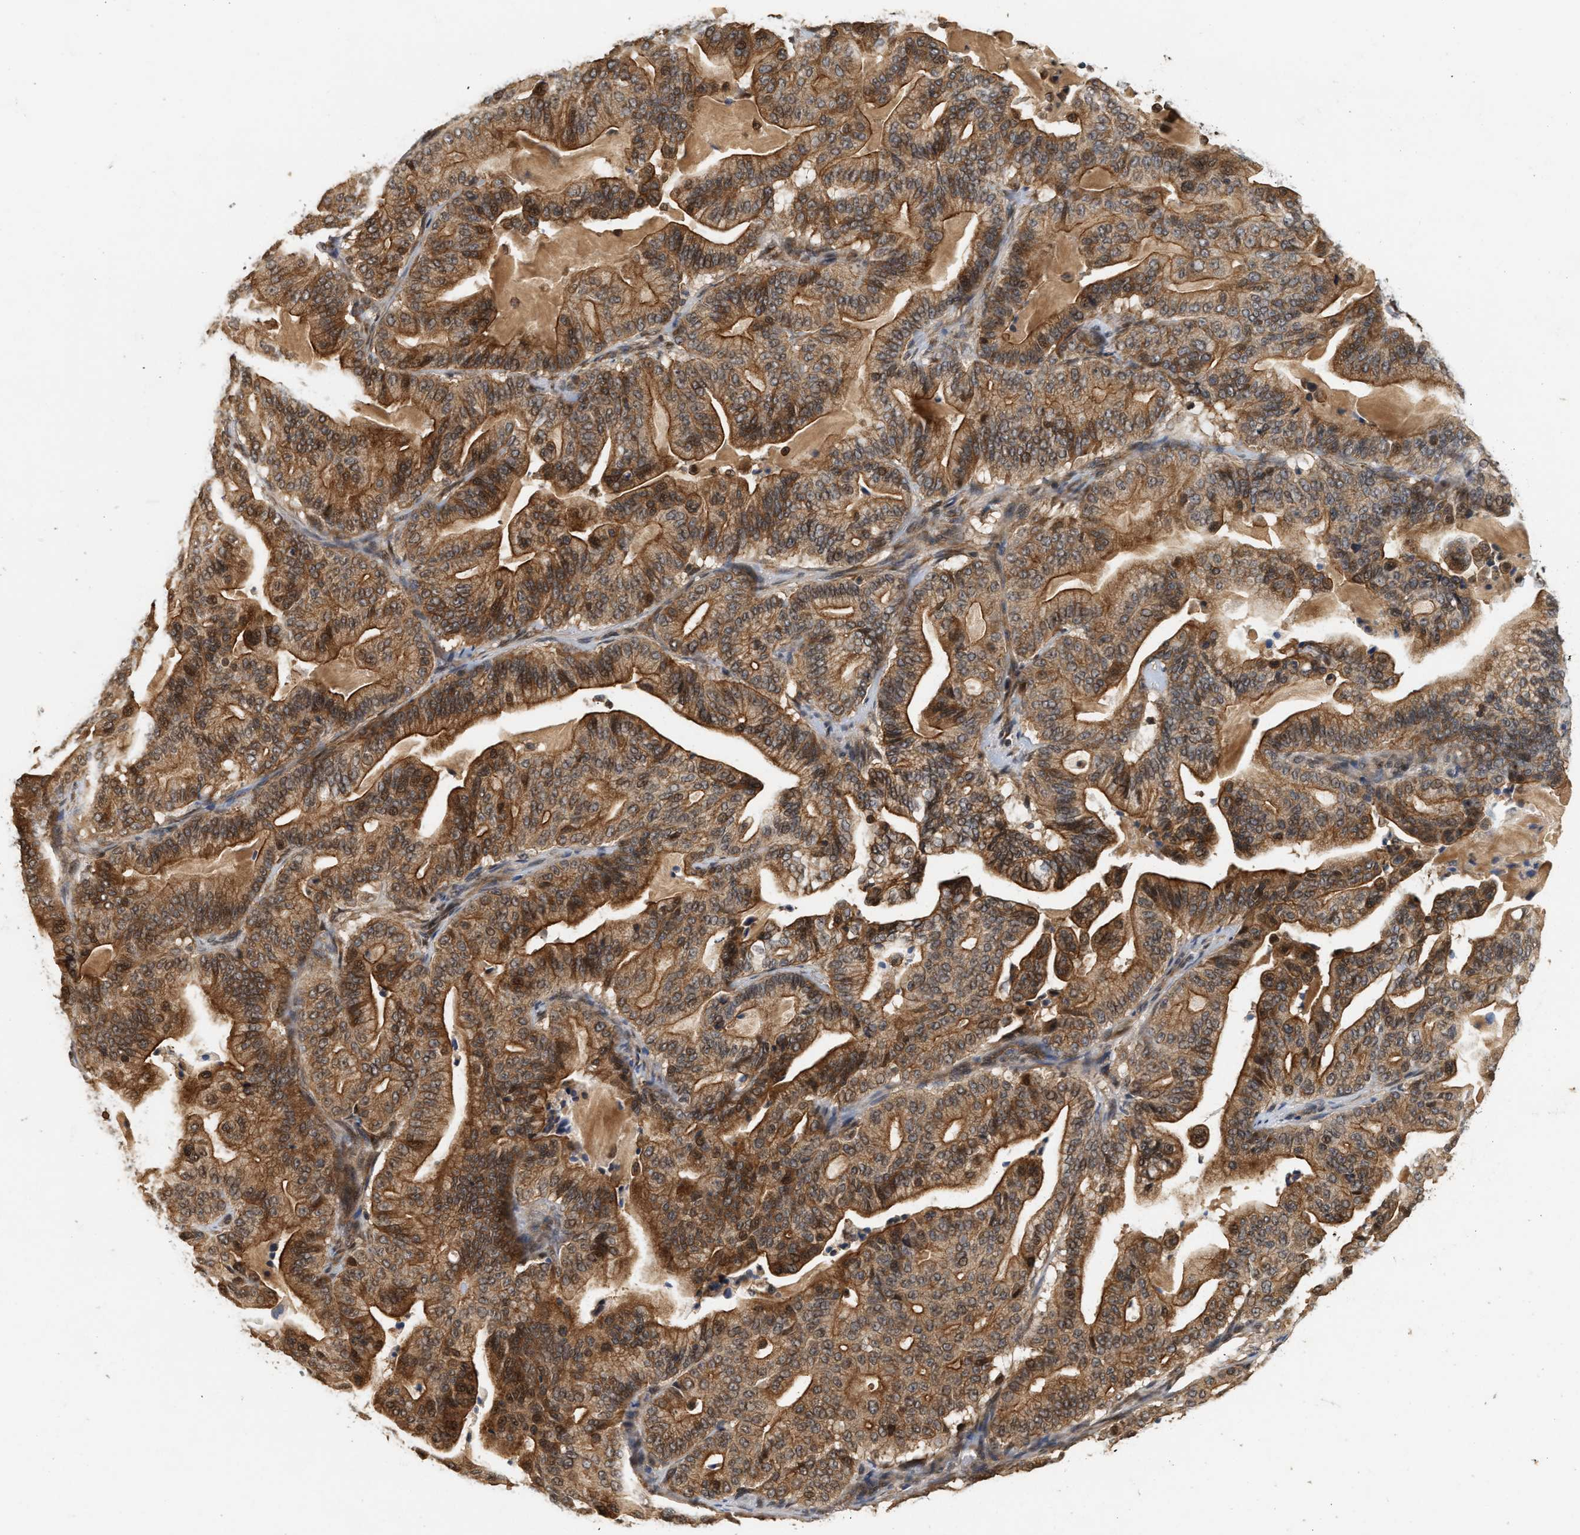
{"staining": {"intensity": "moderate", "quantity": ">75%", "location": "cytoplasmic/membranous,nuclear"}, "tissue": "pancreatic cancer", "cell_type": "Tumor cells", "image_type": "cancer", "snomed": [{"axis": "morphology", "description": "Adenocarcinoma, NOS"}, {"axis": "topography", "description": "Pancreas"}], "caption": "Immunohistochemistry (IHC) micrograph of neoplastic tissue: human pancreatic adenocarcinoma stained using IHC shows medium levels of moderate protein expression localized specifically in the cytoplasmic/membranous and nuclear of tumor cells, appearing as a cytoplasmic/membranous and nuclear brown color.", "gene": "ABHD5", "patient": {"sex": "male", "age": 63}}